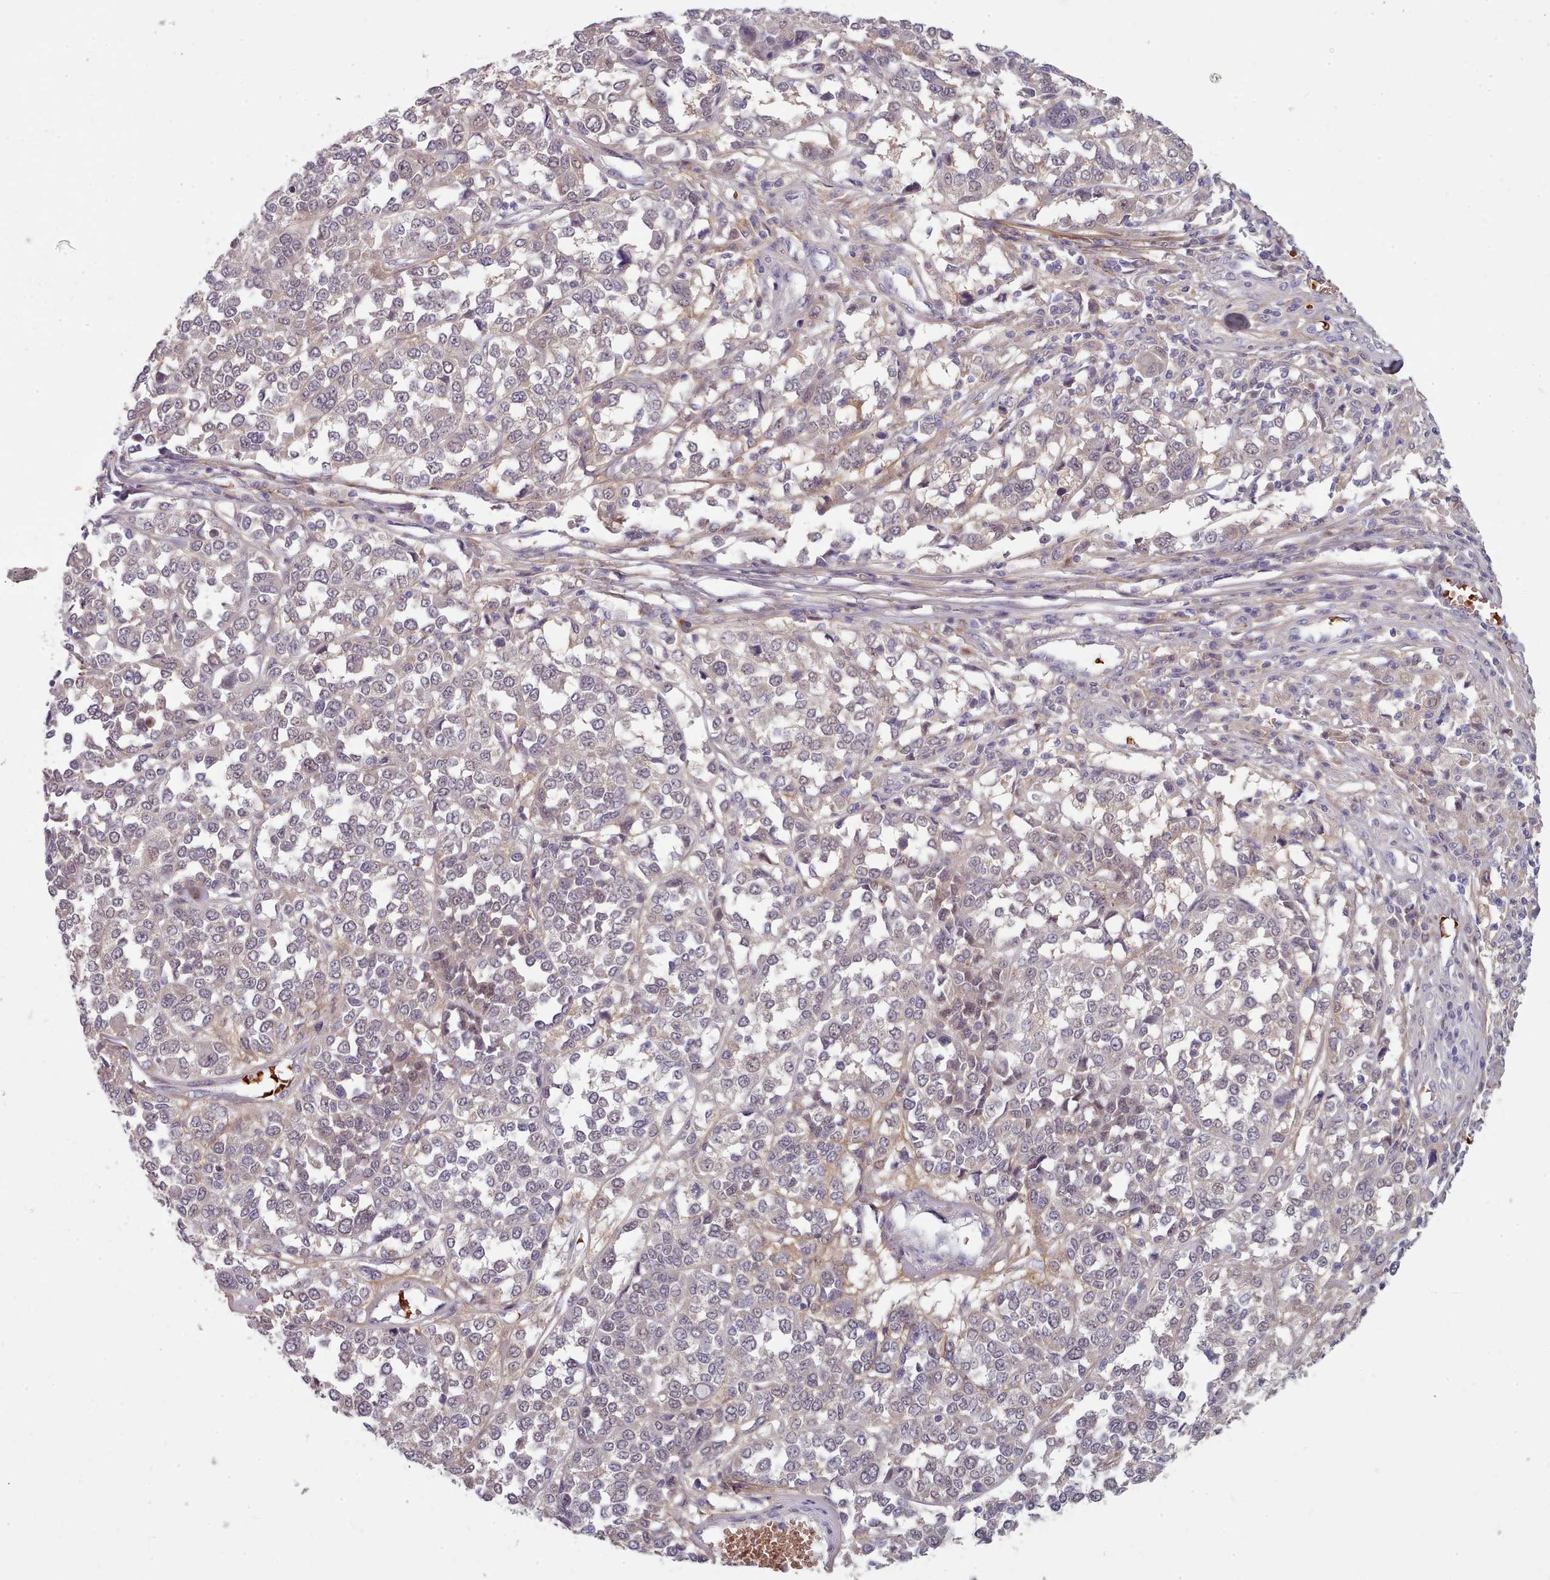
{"staining": {"intensity": "weak", "quantity": "25%-75%", "location": "nuclear"}, "tissue": "melanoma", "cell_type": "Tumor cells", "image_type": "cancer", "snomed": [{"axis": "morphology", "description": "Malignant melanoma, Metastatic site"}, {"axis": "topography", "description": "Lymph node"}], "caption": "About 25%-75% of tumor cells in human melanoma exhibit weak nuclear protein positivity as visualized by brown immunohistochemical staining.", "gene": "CLNS1A", "patient": {"sex": "male", "age": 44}}